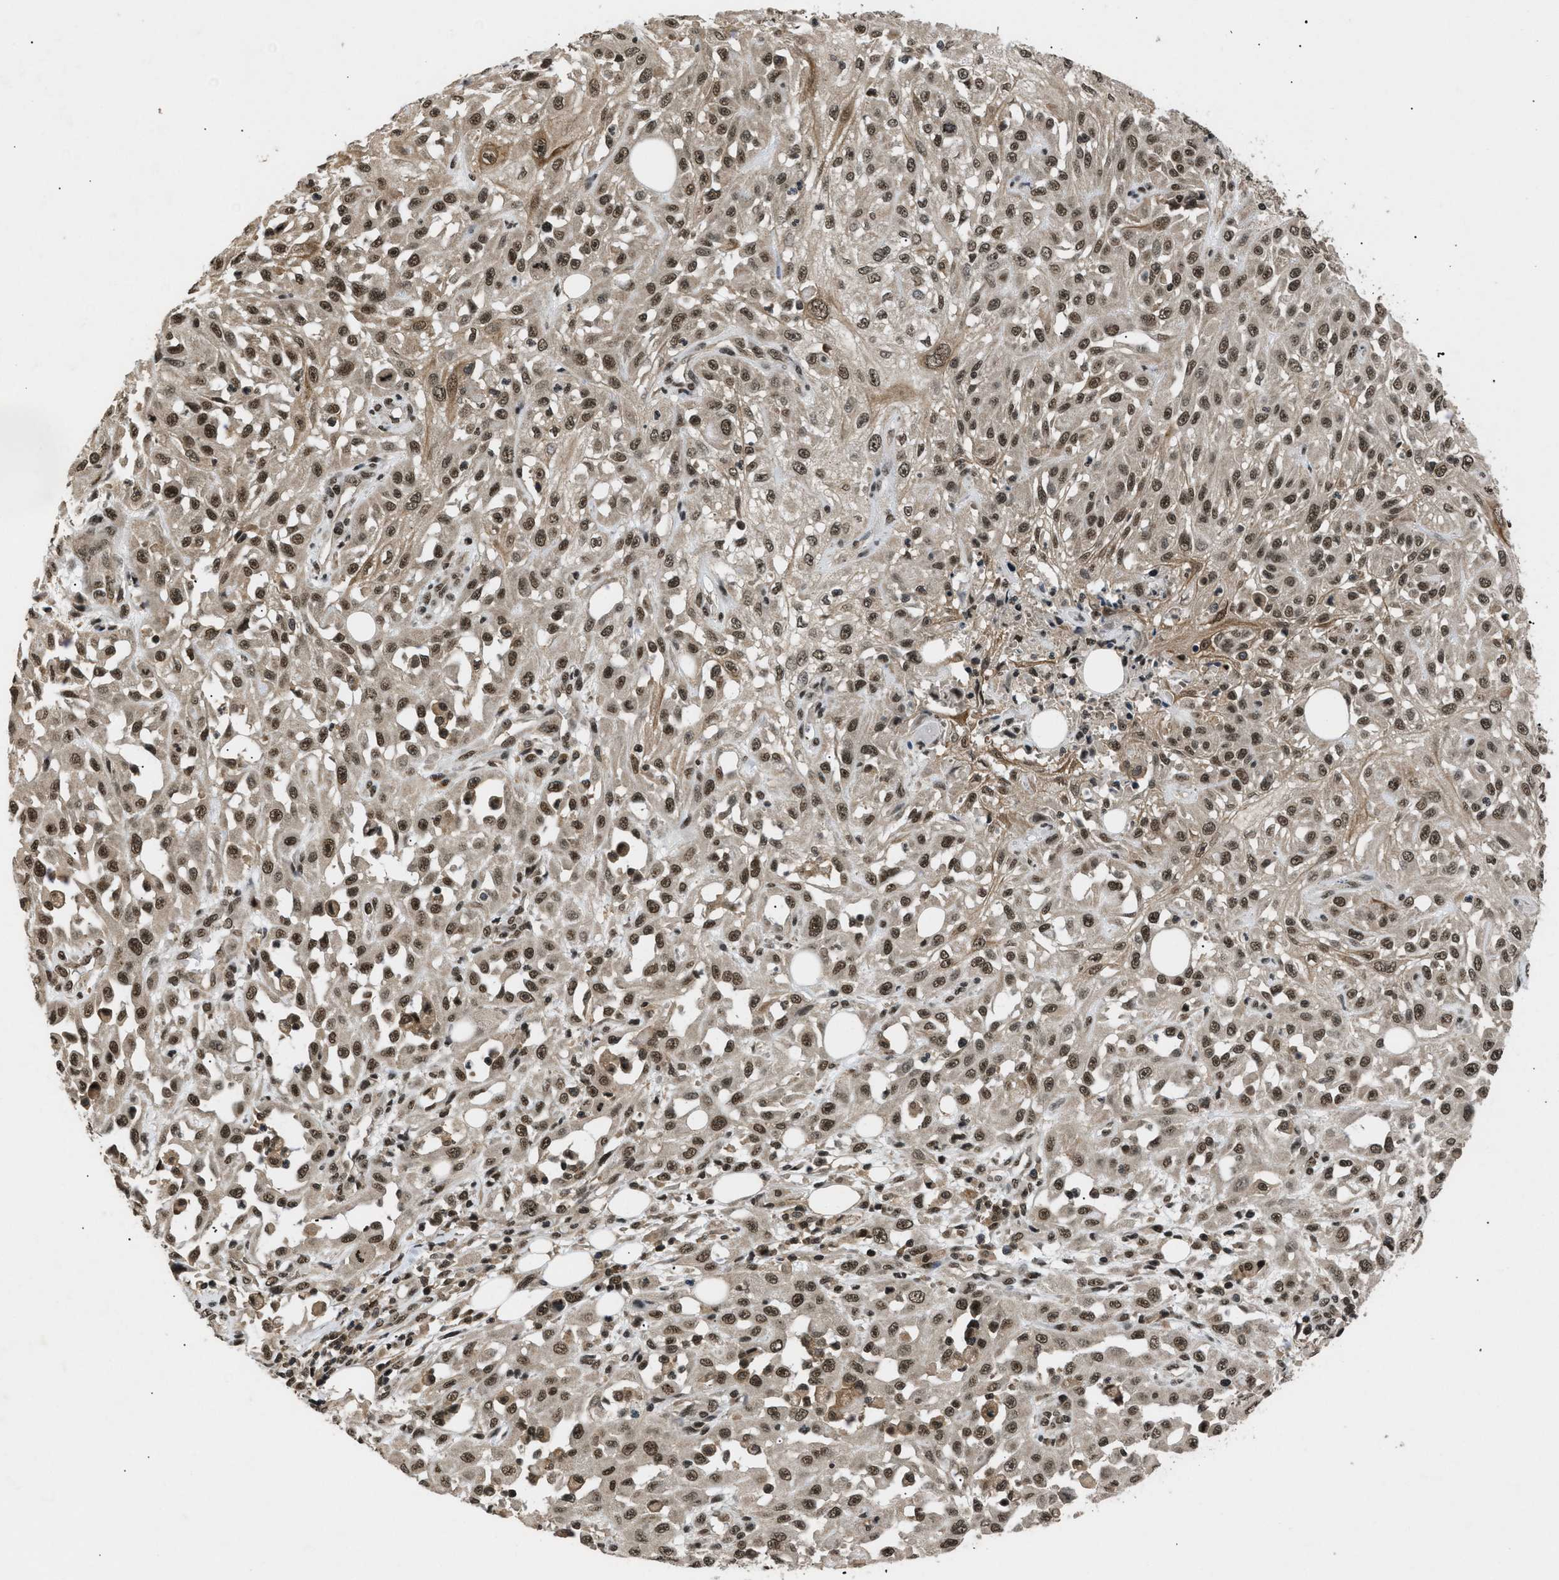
{"staining": {"intensity": "strong", "quantity": ">75%", "location": "nuclear"}, "tissue": "skin cancer", "cell_type": "Tumor cells", "image_type": "cancer", "snomed": [{"axis": "morphology", "description": "Squamous cell carcinoma, NOS"}, {"axis": "morphology", "description": "Squamous cell carcinoma, metastatic, NOS"}, {"axis": "topography", "description": "Skin"}, {"axis": "topography", "description": "Lymph node"}], "caption": "The photomicrograph demonstrates staining of skin cancer, revealing strong nuclear protein expression (brown color) within tumor cells.", "gene": "RBM5", "patient": {"sex": "male", "age": 75}}